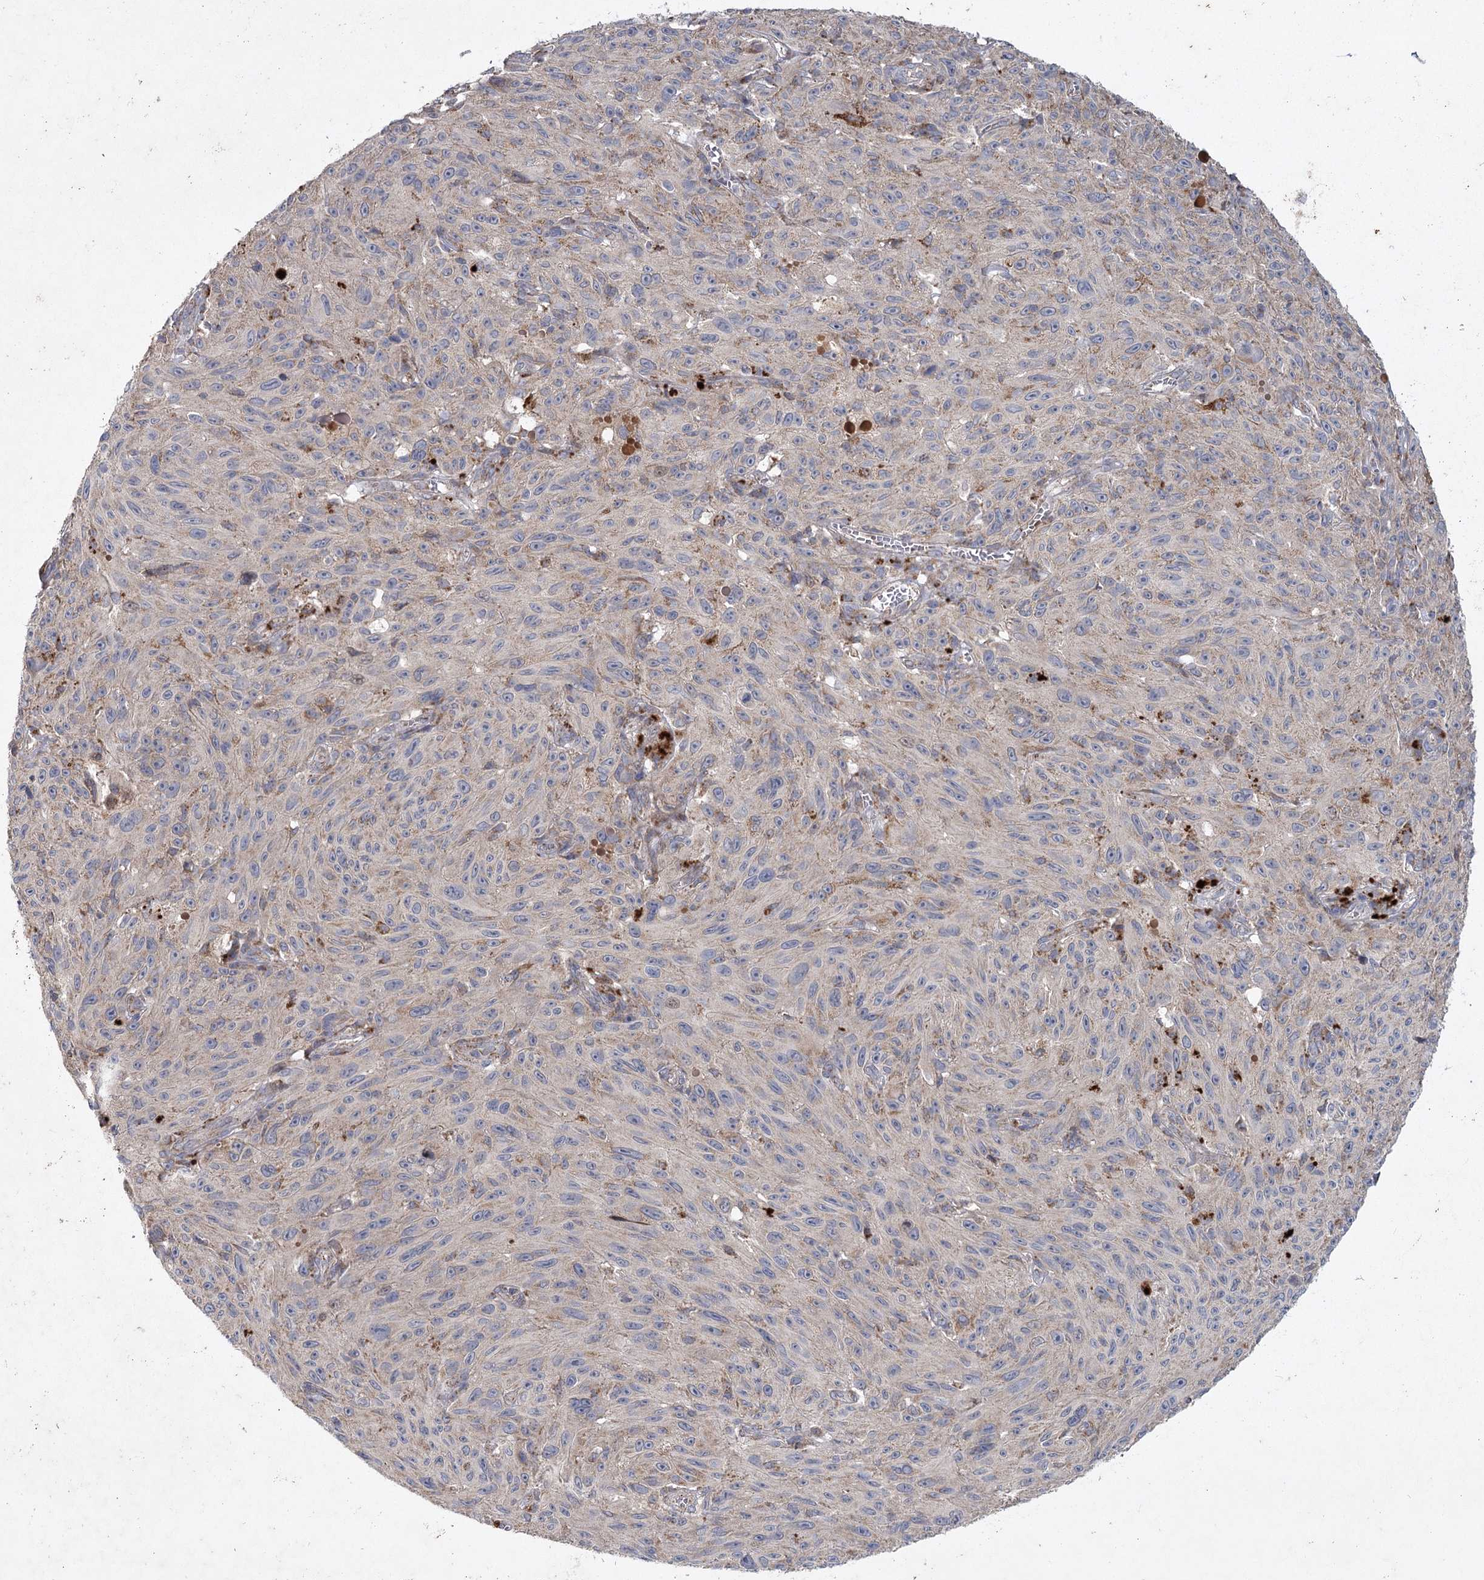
{"staining": {"intensity": "negative", "quantity": "none", "location": "none"}, "tissue": "melanoma", "cell_type": "Tumor cells", "image_type": "cancer", "snomed": [{"axis": "morphology", "description": "Malignant melanoma, NOS"}, {"axis": "topography", "description": "Skin"}], "caption": "There is no significant staining in tumor cells of malignant melanoma. (DAB immunohistochemistry (IHC), high magnification).", "gene": "MRPL44", "patient": {"sex": "female", "age": 82}}